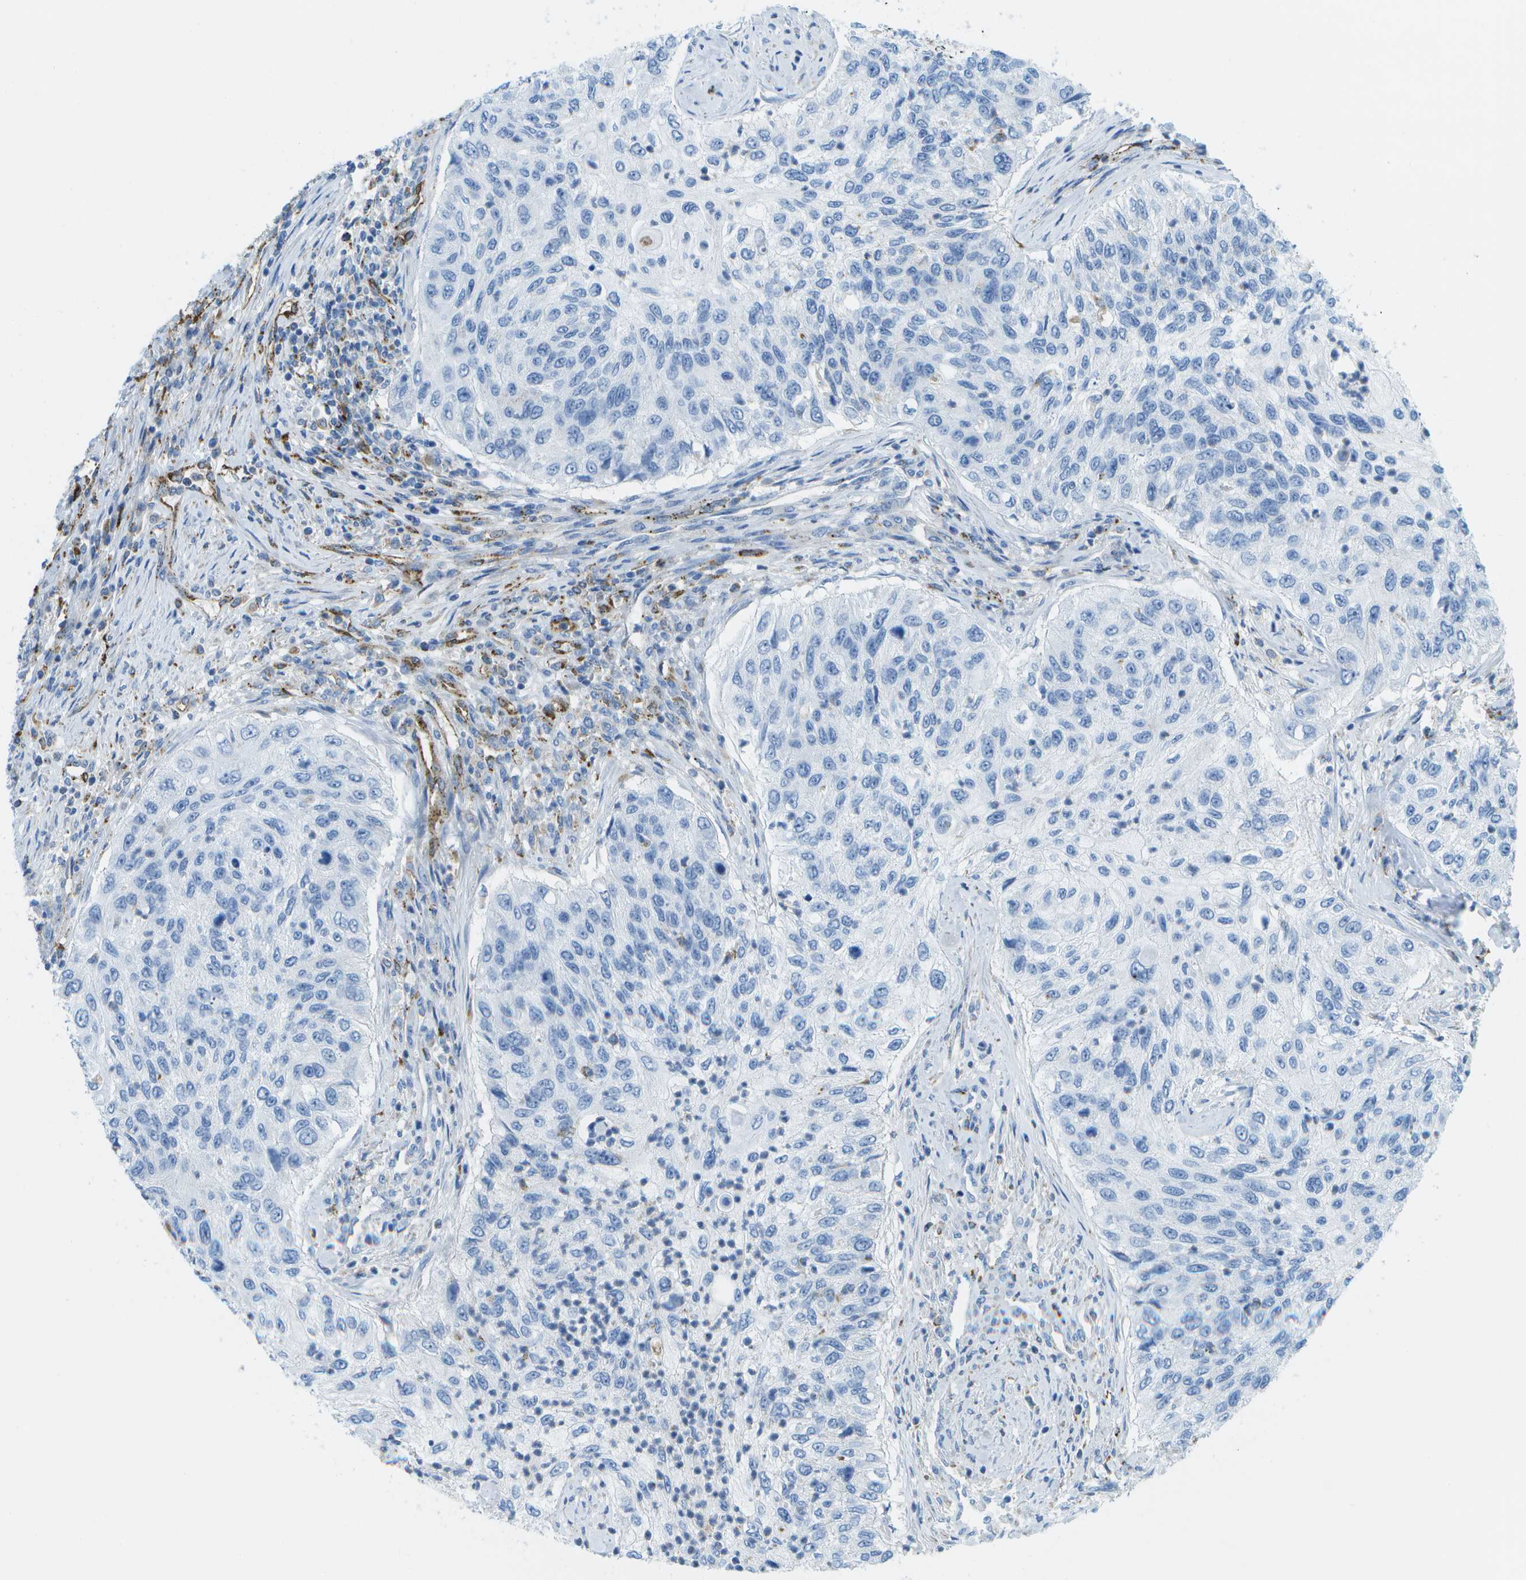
{"staining": {"intensity": "negative", "quantity": "none", "location": "none"}, "tissue": "urothelial cancer", "cell_type": "Tumor cells", "image_type": "cancer", "snomed": [{"axis": "morphology", "description": "Urothelial carcinoma, High grade"}, {"axis": "topography", "description": "Urinary bladder"}], "caption": "This is a photomicrograph of immunohistochemistry staining of urothelial carcinoma (high-grade), which shows no staining in tumor cells.", "gene": "PRCP", "patient": {"sex": "female", "age": 60}}